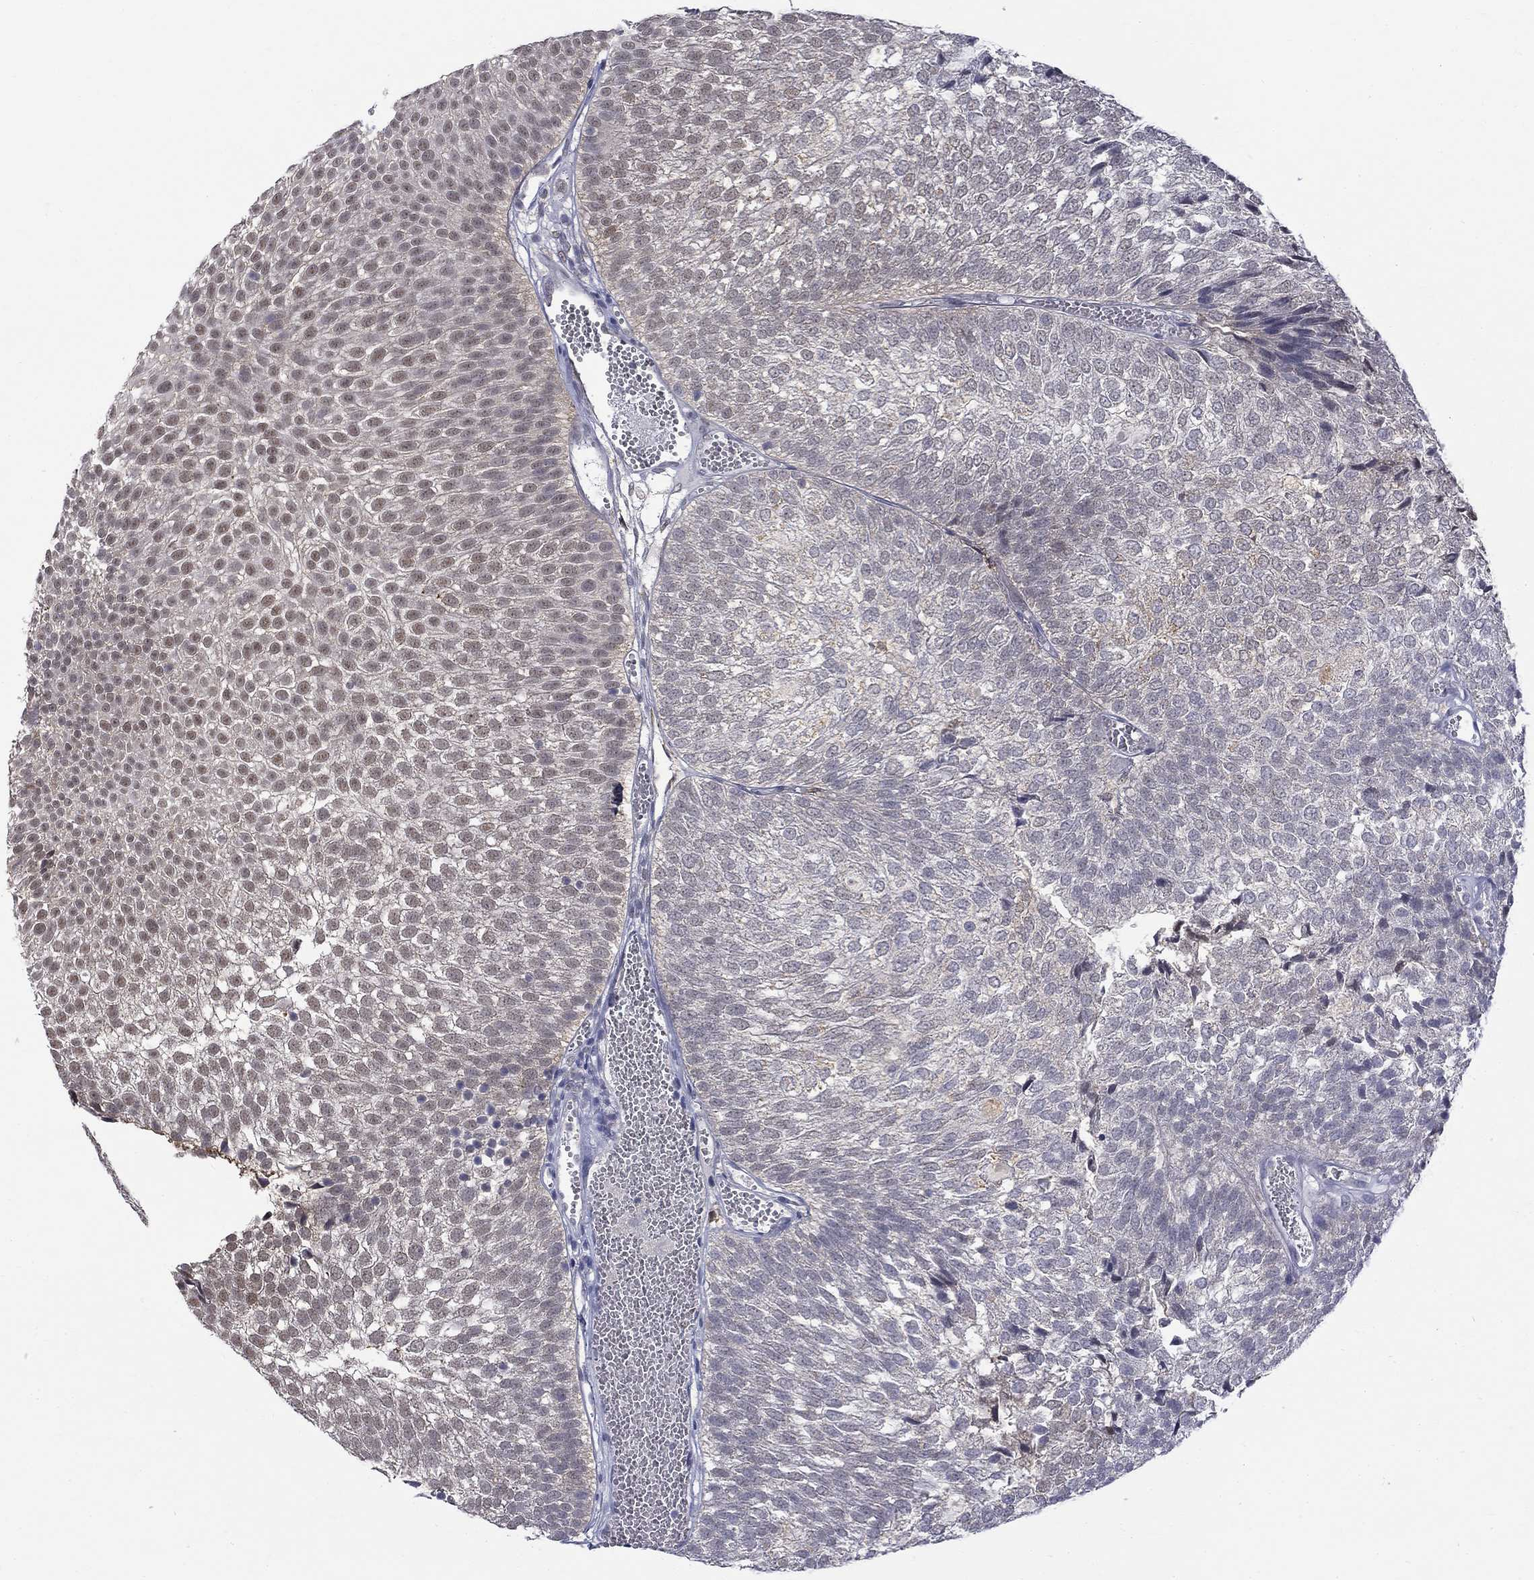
{"staining": {"intensity": "weak", "quantity": "25%-75%", "location": "cytoplasmic/membranous,nuclear"}, "tissue": "urothelial cancer", "cell_type": "Tumor cells", "image_type": "cancer", "snomed": [{"axis": "morphology", "description": "Urothelial carcinoma, Low grade"}, {"axis": "topography", "description": "Urinary bladder"}], "caption": "Urothelial cancer stained for a protein (brown) exhibits weak cytoplasmic/membranous and nuclear positive expression in approximately 25%-75% of tumor cells.", "gene": "PCBP3", "patient": {"sex": "male", "age": 52}}